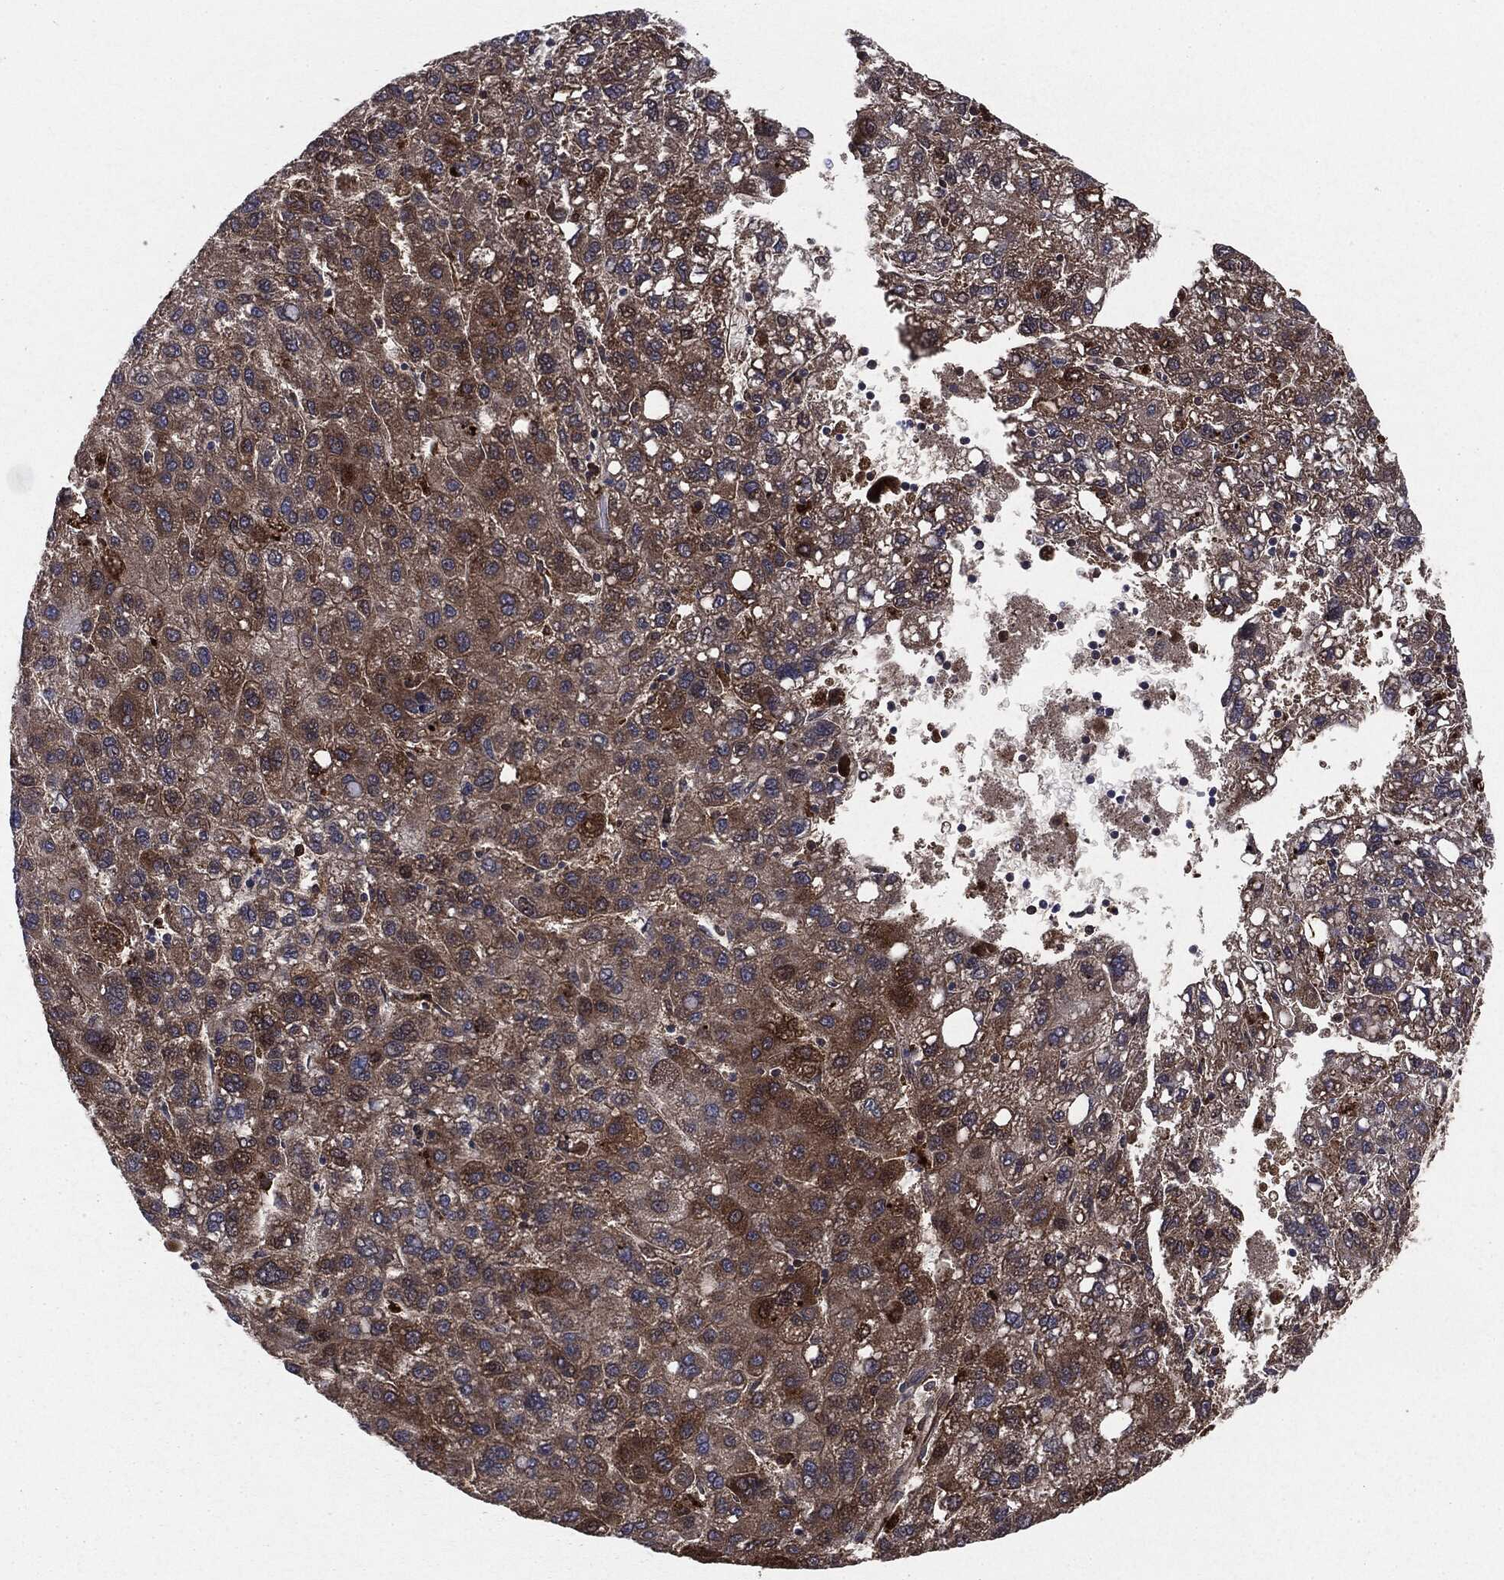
{"staining": {"intensity": "moderate", "quantity": "25%-75%", "location": "cytoplasmic/membranous"}, "tissue": "liver cancer", "cell_type": "Tumor cells", "image_type": "cancer", "snomed": [{"axis": "morphology", "description": "Carcinoma, Hepatocellular, NOS"}, {"axis": "topography", "description": "Liver"}], "caption": "Liver hepatocellular carcinoma stained with DAB IHC exhibits medium levels of moderate cytoplasmic/membranous positivity in approximately 25%-75% of tumor cells.", "gene": "NME1", "patient": {"sex": "female", "age": 82}}